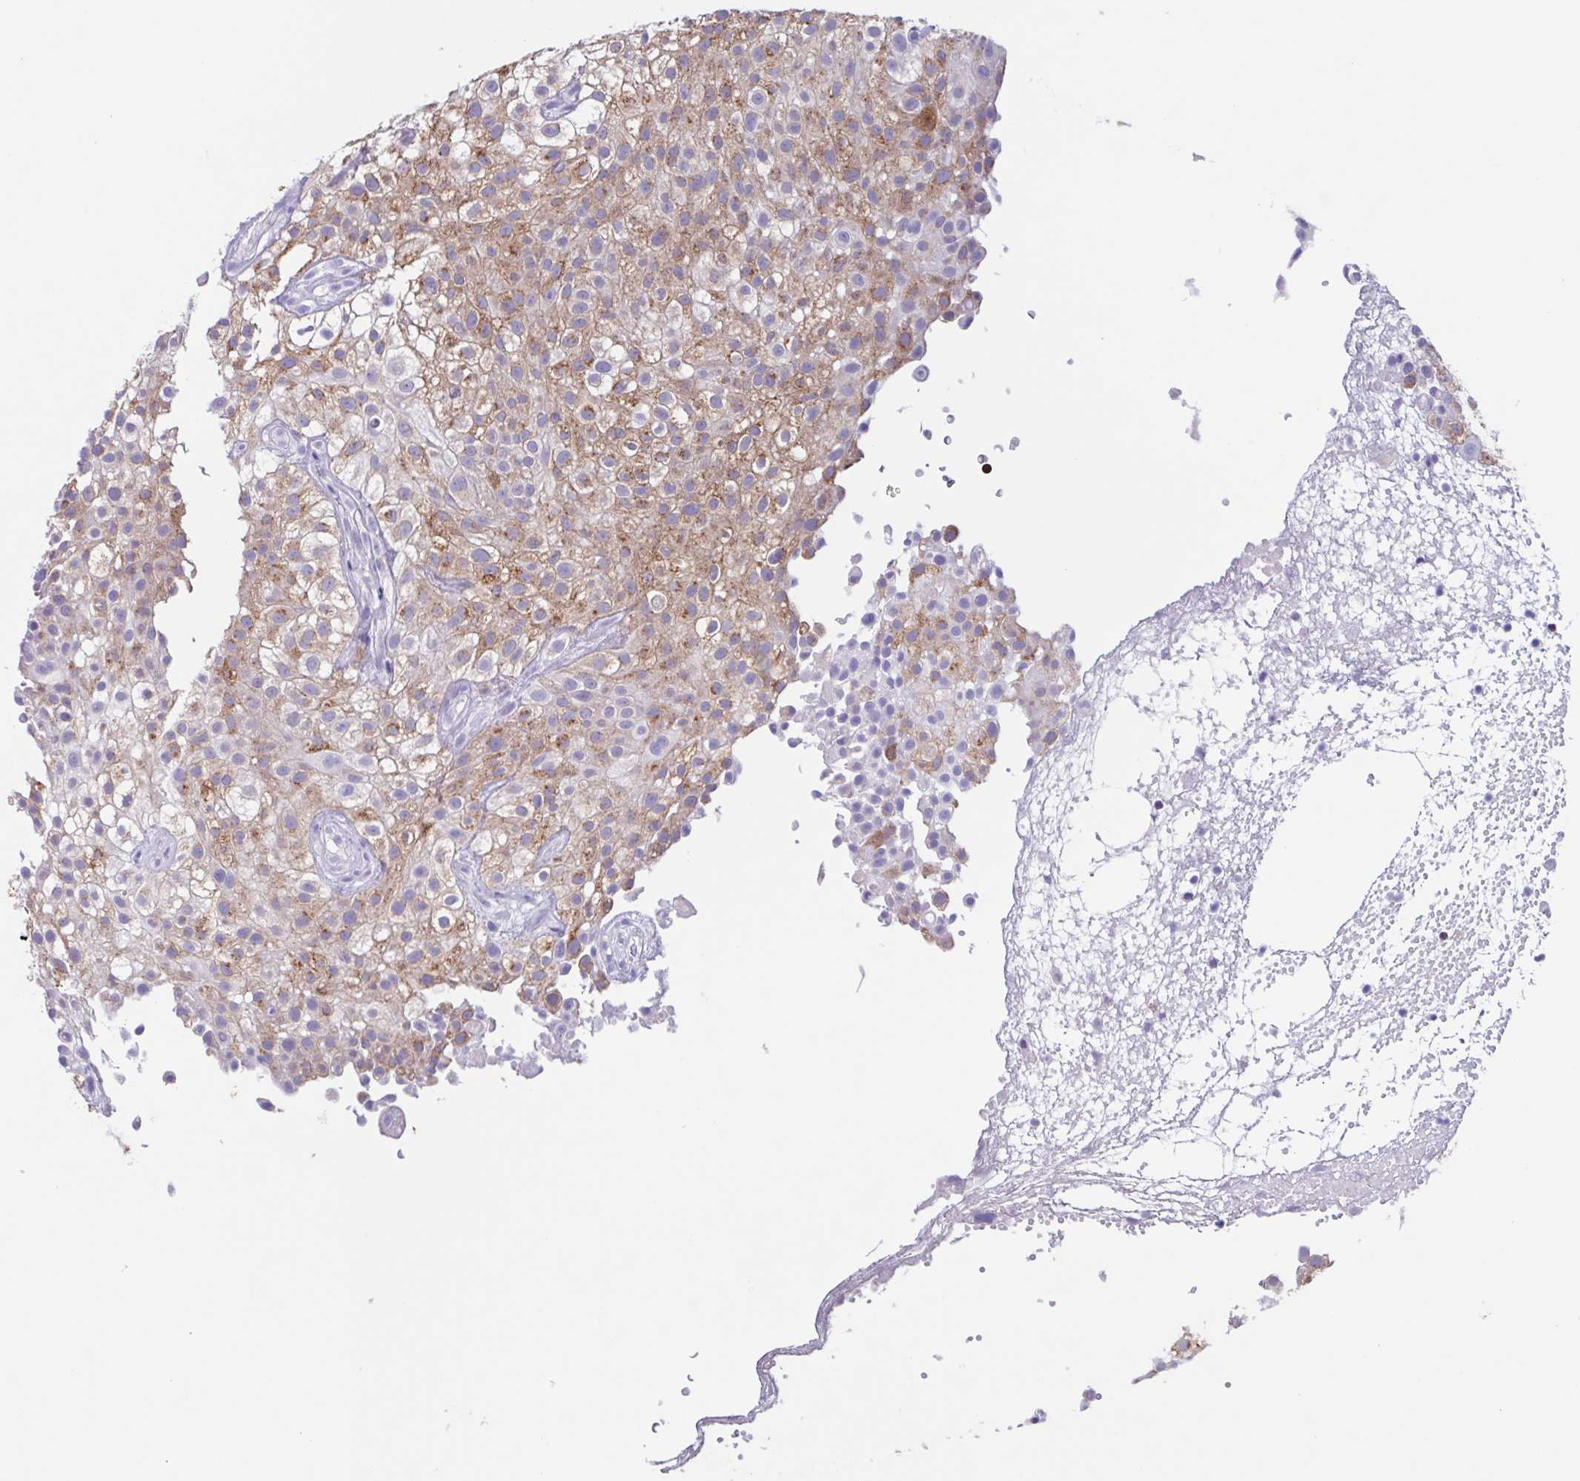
{"staining": {"intensity": "weak", "quantity": "25%-75%", "location": "cytoplasmic/membranous"}, "tissue": "urothelial cancer", "cell_type": "Tumor cells", "image_type": "cancer", "snomed": [{"axis": "morphology", "description": "Urothelial carcinoma, High grade"}, {"axis": "topography", "description": "Urinary bladder"}], "caption": "Weak cytoplasmic/membranous protein positivity is seen in about 25%-75% of tumor cells in urothelial cancer. (IHC, brightfield microscopy, high magnification).", "gene": "TPD52", "patient": {"sex": "male", "age": 56}}